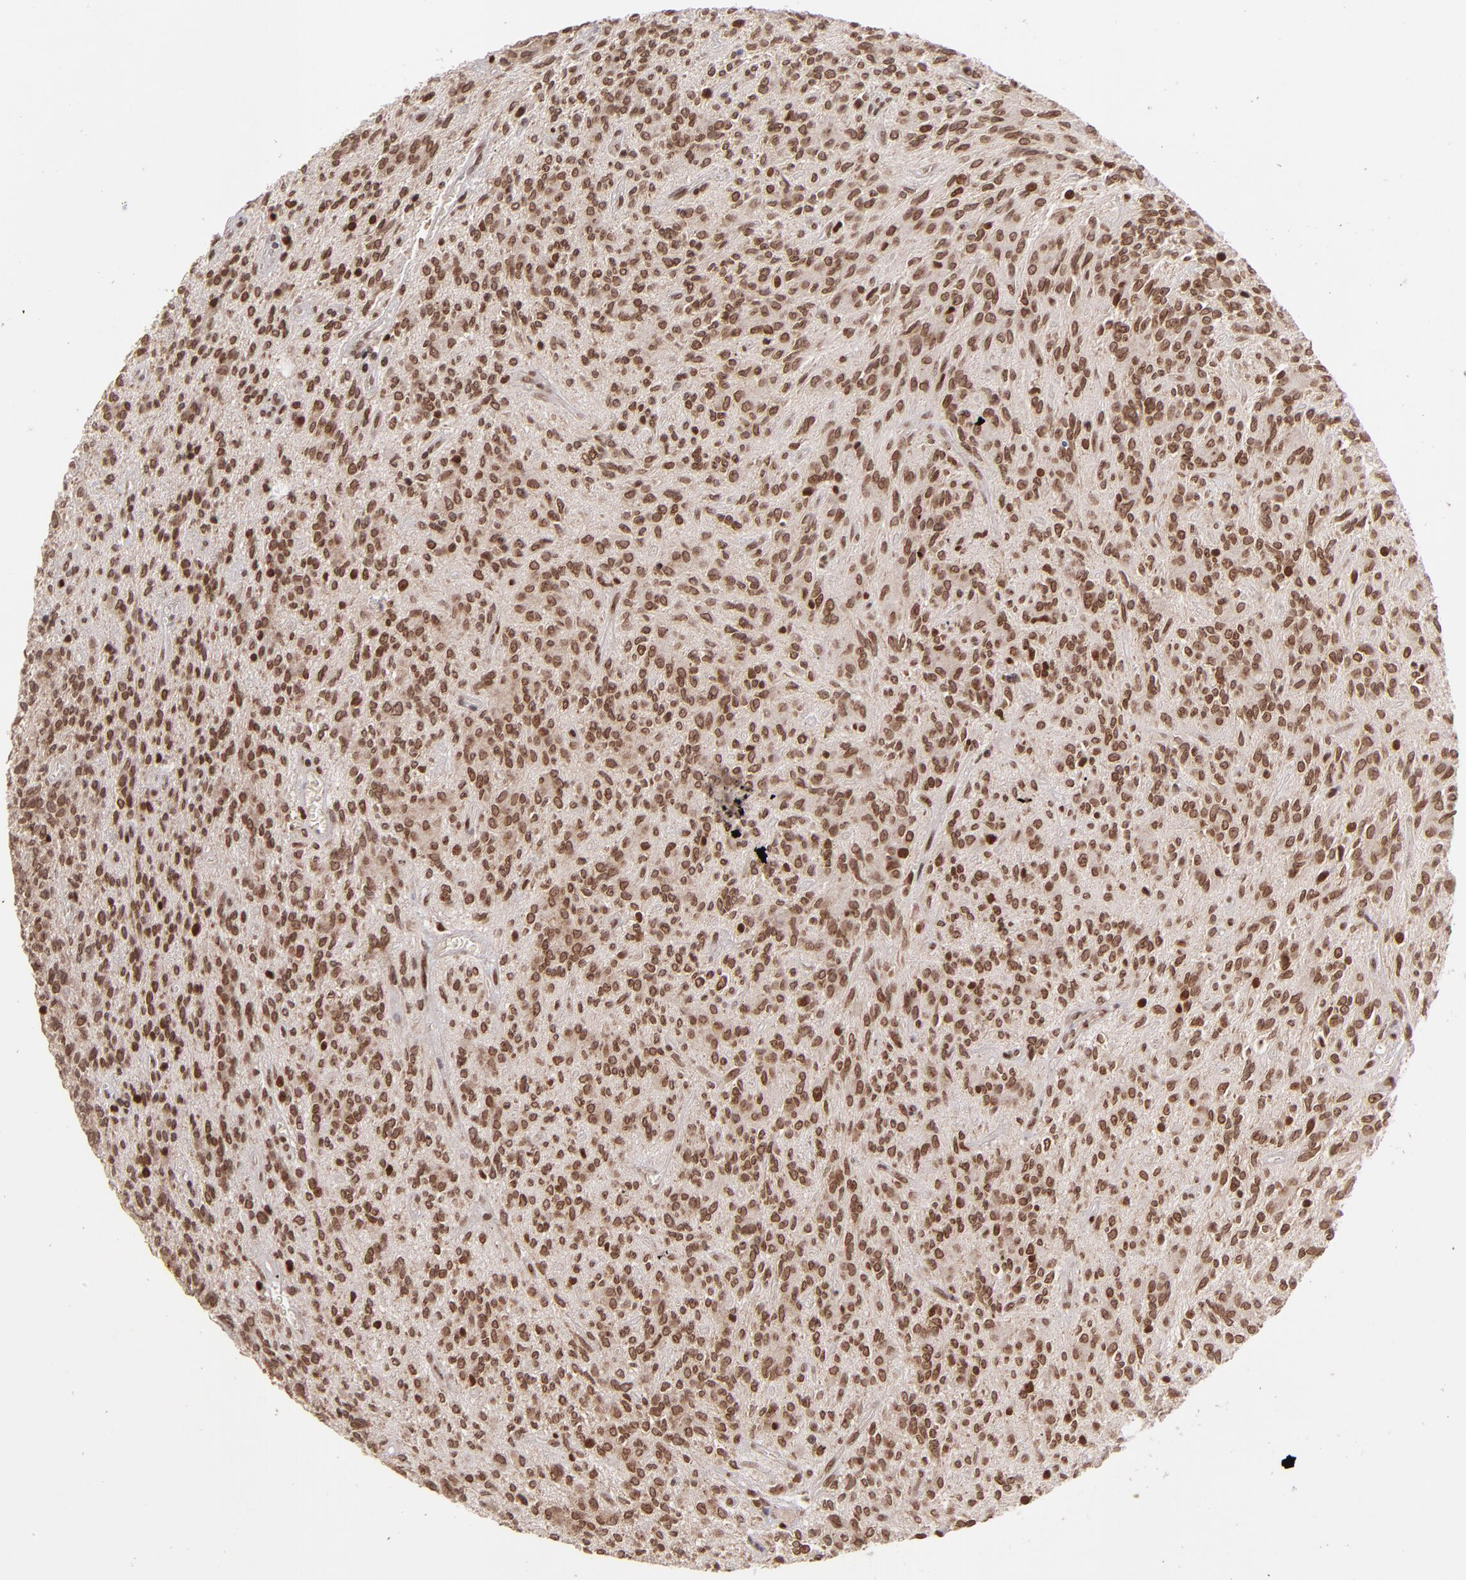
{"staining": {"intensity": "moderate", "quantity": ">75%", "location": "cytoplasmic/membranous,nuclear"}, "tissue": "glioma", "cell_type": "Tumor cells", "image_type": "cancer", "snomed": [{"axis": "morphology", "description": "Glioma, malignant, Low grade"}, {"axis": "topography", "description": "Brain"}], "caption": "The photomicrograph demonstrates staining of glioma, revealing moderate cytoplasmic/membranous and nuclear protein positivity (brown color) within tumor cells.", "gene": "TOP1MT", "patient": {"sex": "female", "age": 15}}